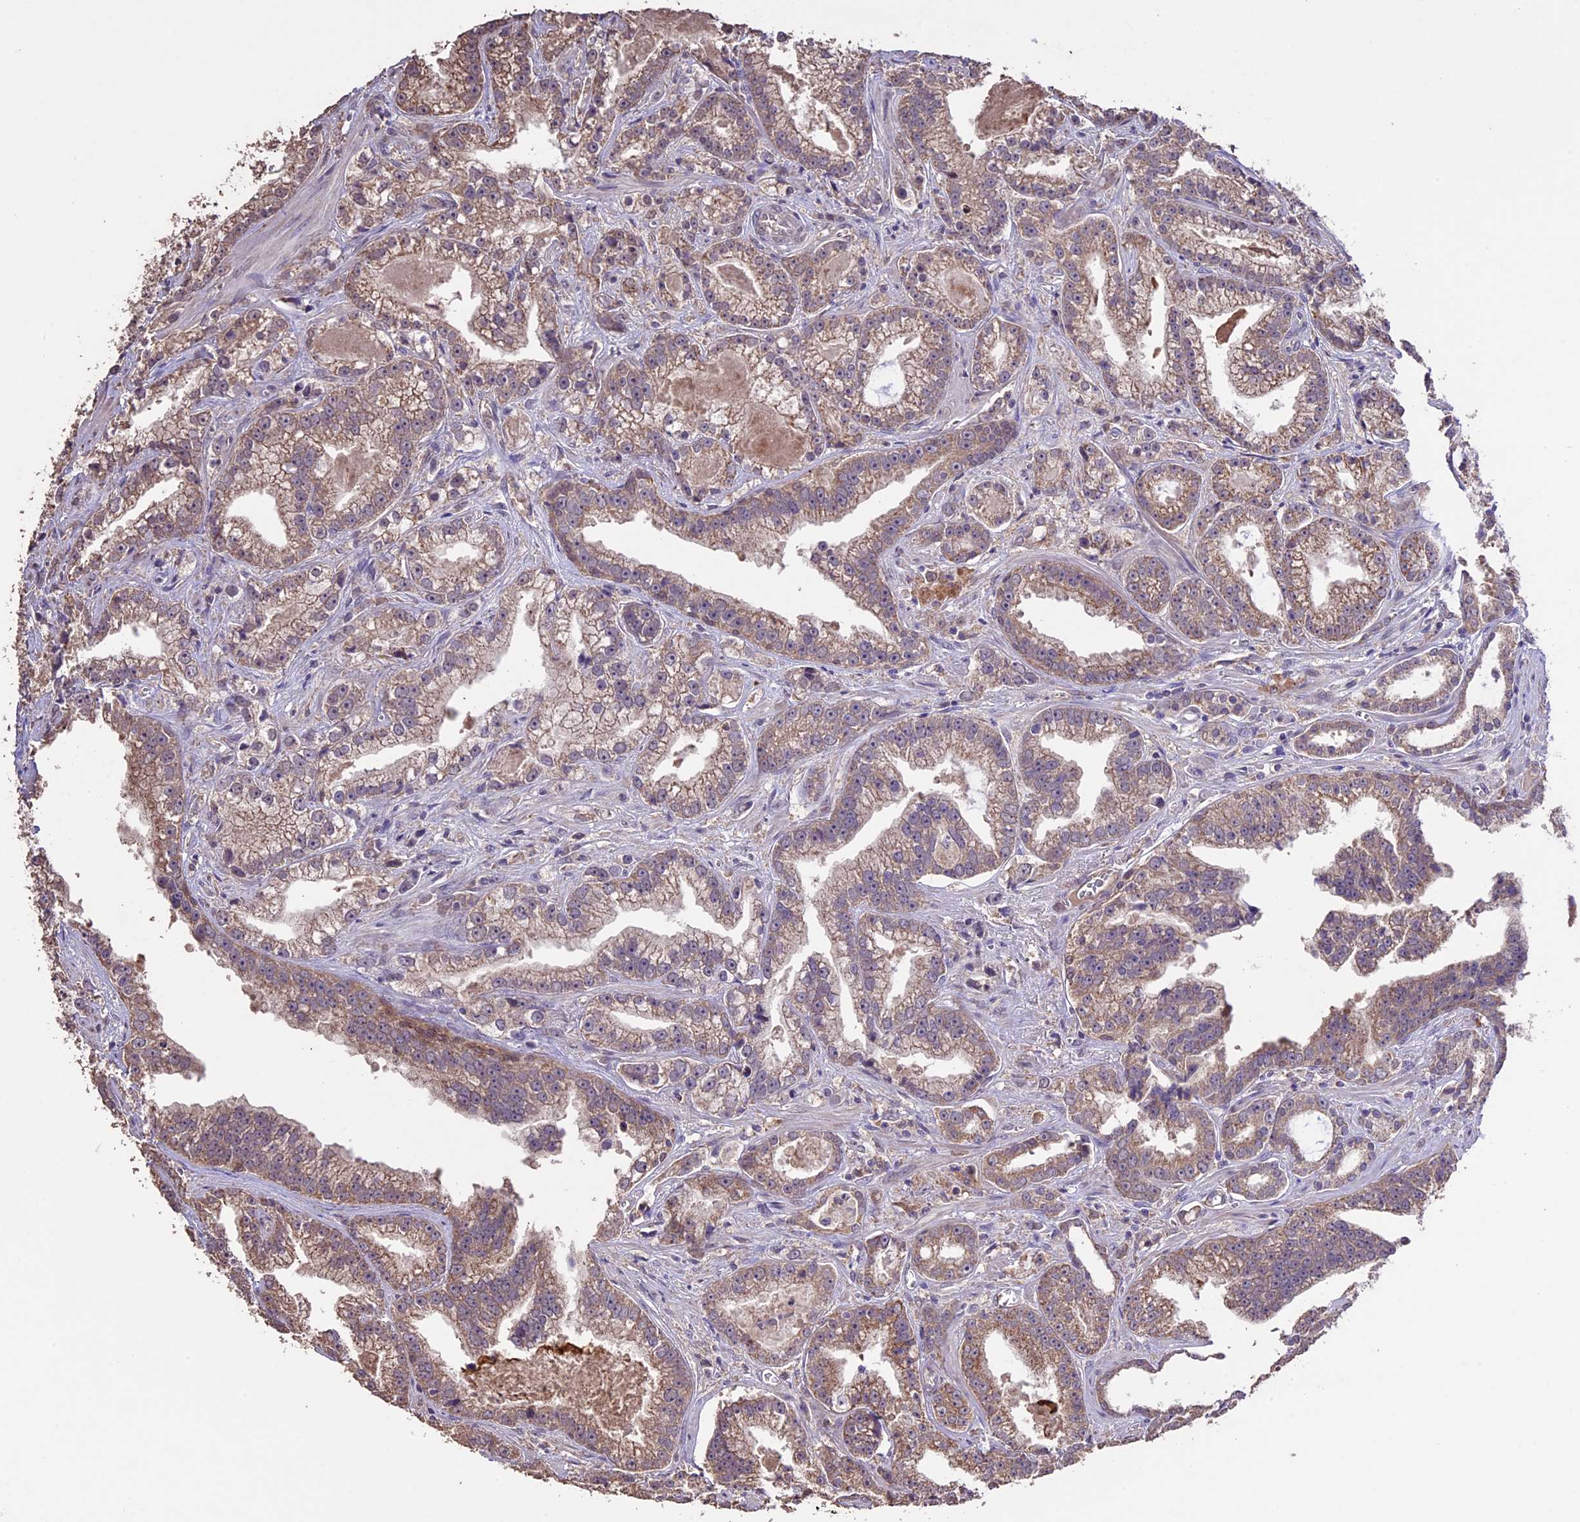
{"staining": {"intensity": "moderate", "quantity": ">75%", "location": "cytoplasmic/membranous"}, "tissue": "prostate cancer", "cell_type": "Tumor cells", "image_type": "cancer", "snomed": [{"axis": "morphology", "description": "Adenocarcinoma, High grade"}, {"axis": "topography", "description": "Prostate and seminal vesicle, NOS"}], "caption": "The immunohistochemical stain shows moderate cytoplasmic/membranous expression in tumor cells of prostate cancer tissue.", "gene": "DIS3L", "patient": {"sex": "male", "age": 67}}